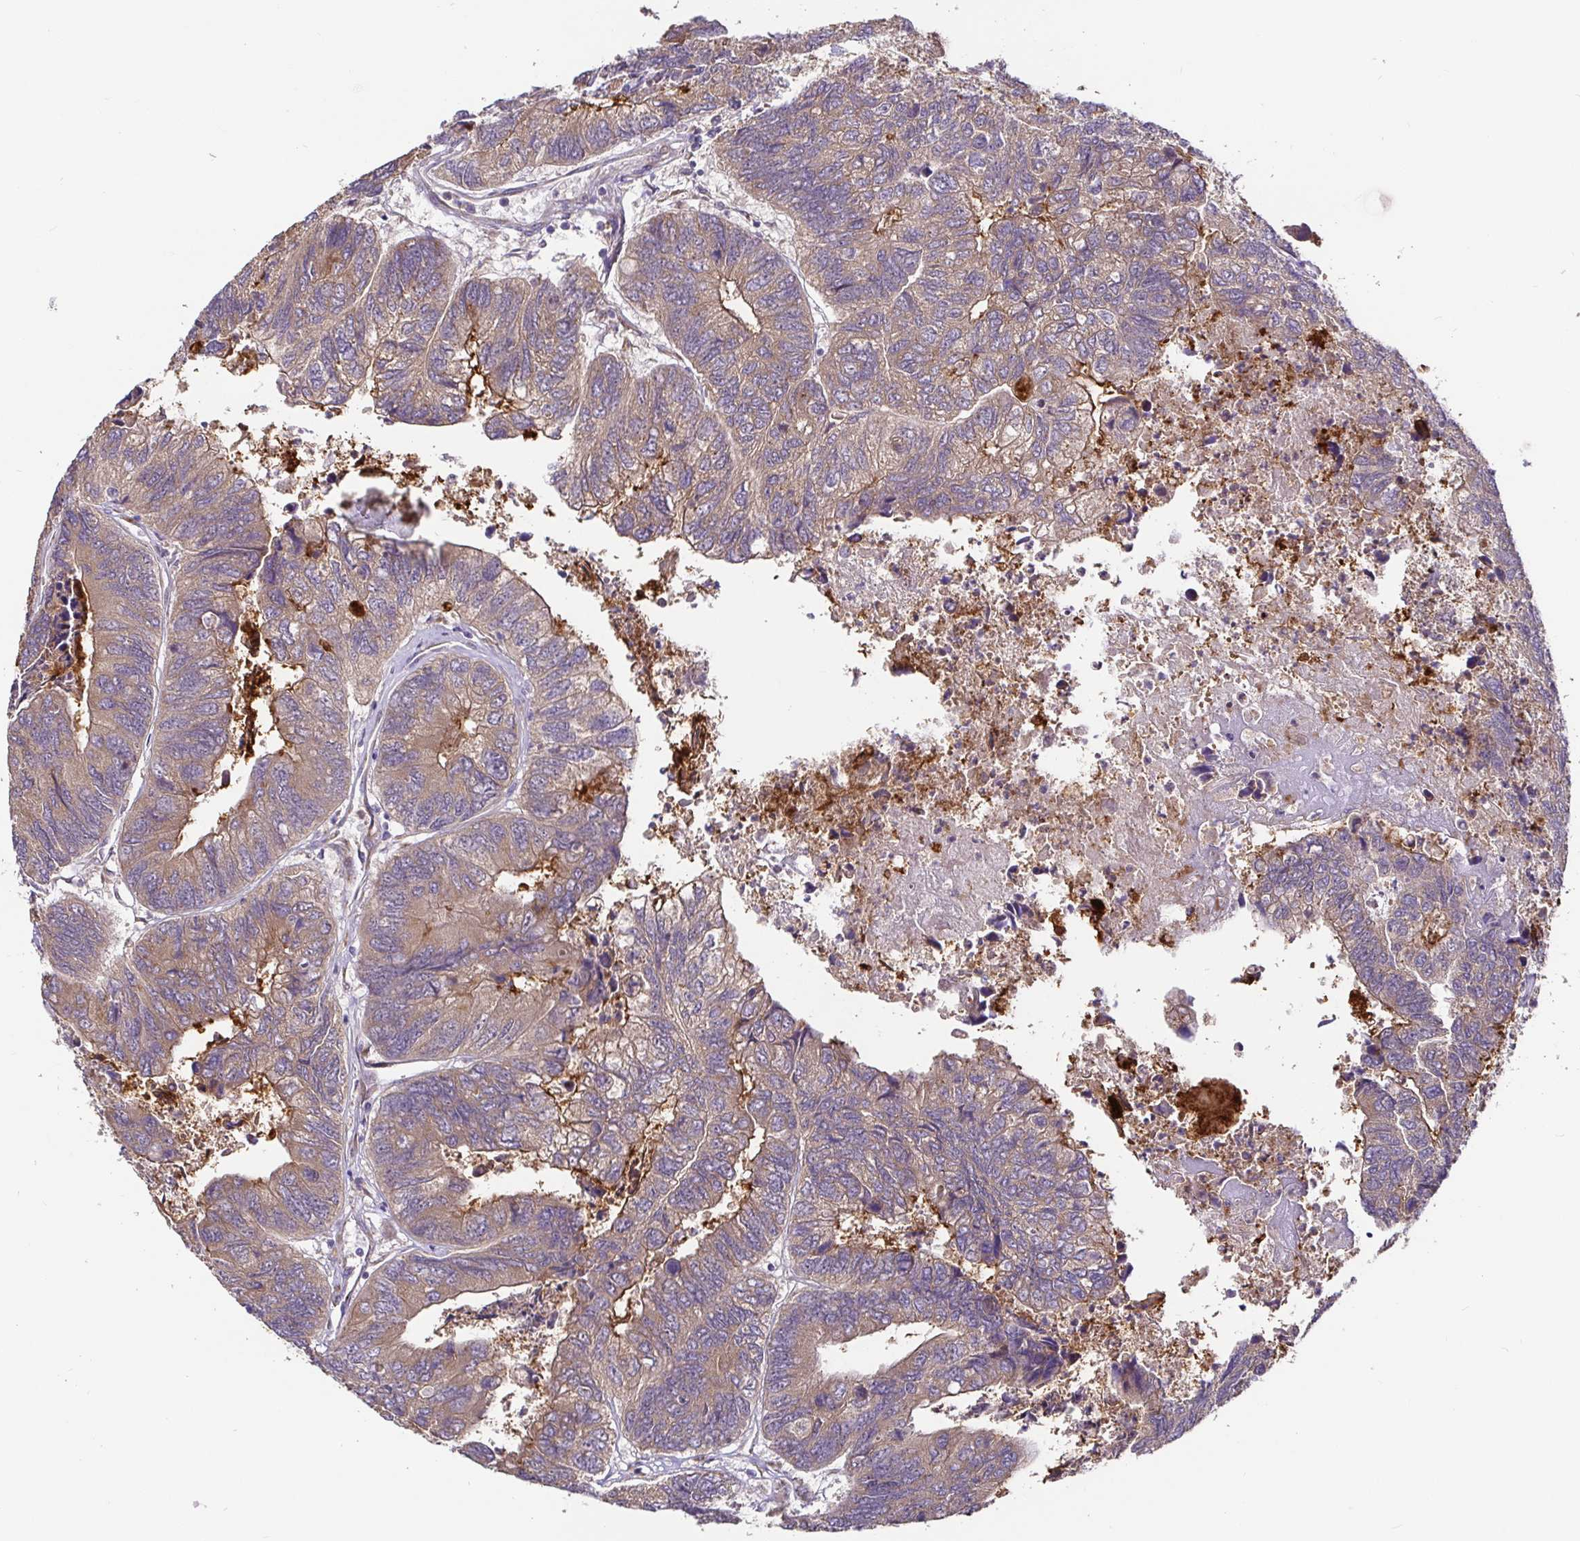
{"staining": {"intensity": "weak", "quantity": ">75%", "location": "cytoplasmic/membranous"}, "tissue": "colorectal cancer", "cell_type": "Tumor cells", "image_type": "cancer", "snomed": [{"axis": "morphology", "description": "Adenocarcinoma, NOS"}, {"axis": "topography", "description": "Colon"}], "caption": "Weak cytoplasmic/membranous staining for a protein is identified in approximately >75% of tumor cells of colorectal adenocarcinoma using immunohistochemistry.", "gene": "ELP1", "patient": {"sex": "female", "age": 67}}